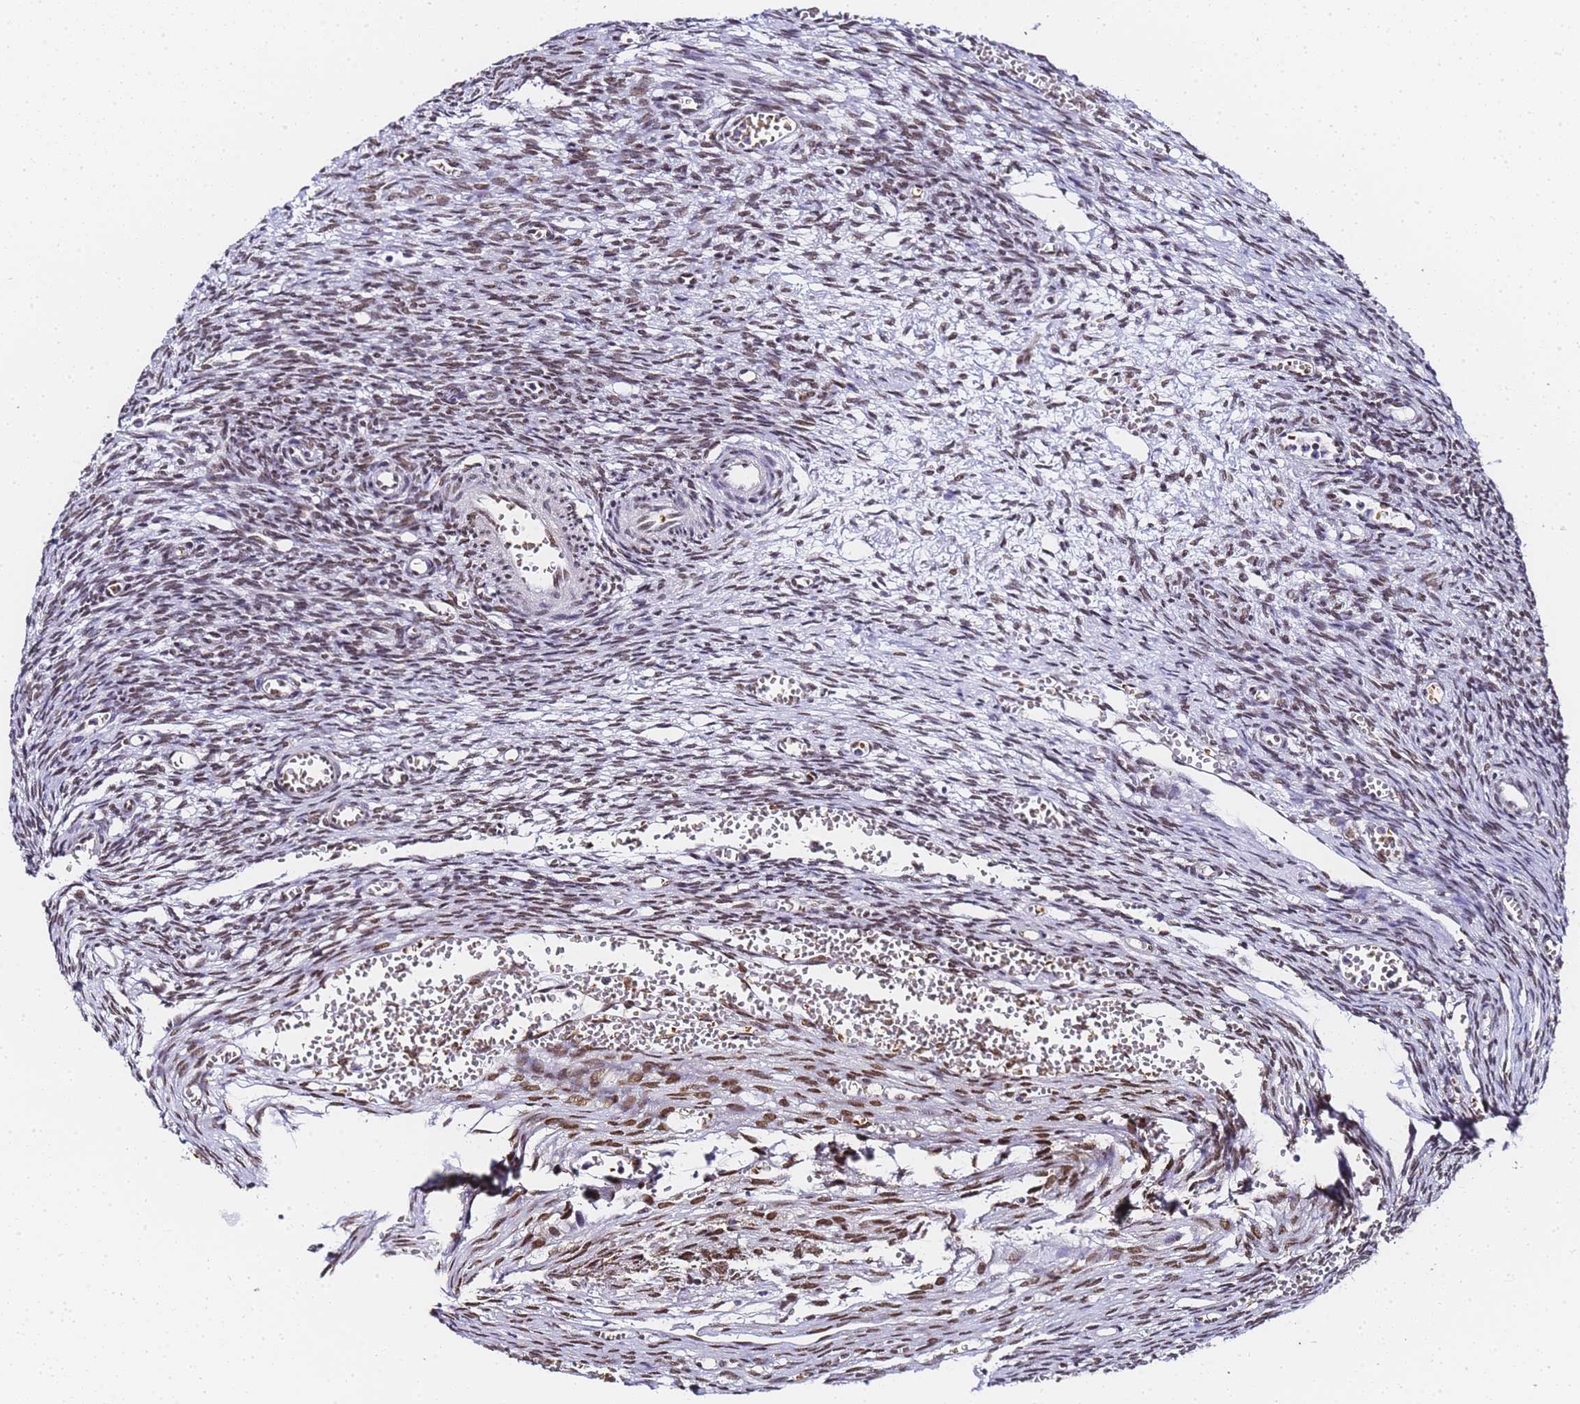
{"staining": {"intensity": "moderate", "quantity": "25%-75%", "location": "nuclear"}, "tissue": "ovary", "cell_type": "Ovarian stroma cells", "image_type": "normal", "snomed": [{"axis": "morphology", "description": "Normal tissue, NOS"}, {"axis": "topography", "description": "Ovary"}], "caption": "Immunohistochemistry (IHC) (DAB (3,3'-diaminobenzidine)) staining of benign human ovary demonstrates moderate nuclear protein positivity in approximately 25%-75% of ovarian stroma cells.", "gene": "POLR1A", "patient": {"sex": "female", "age": 39}}